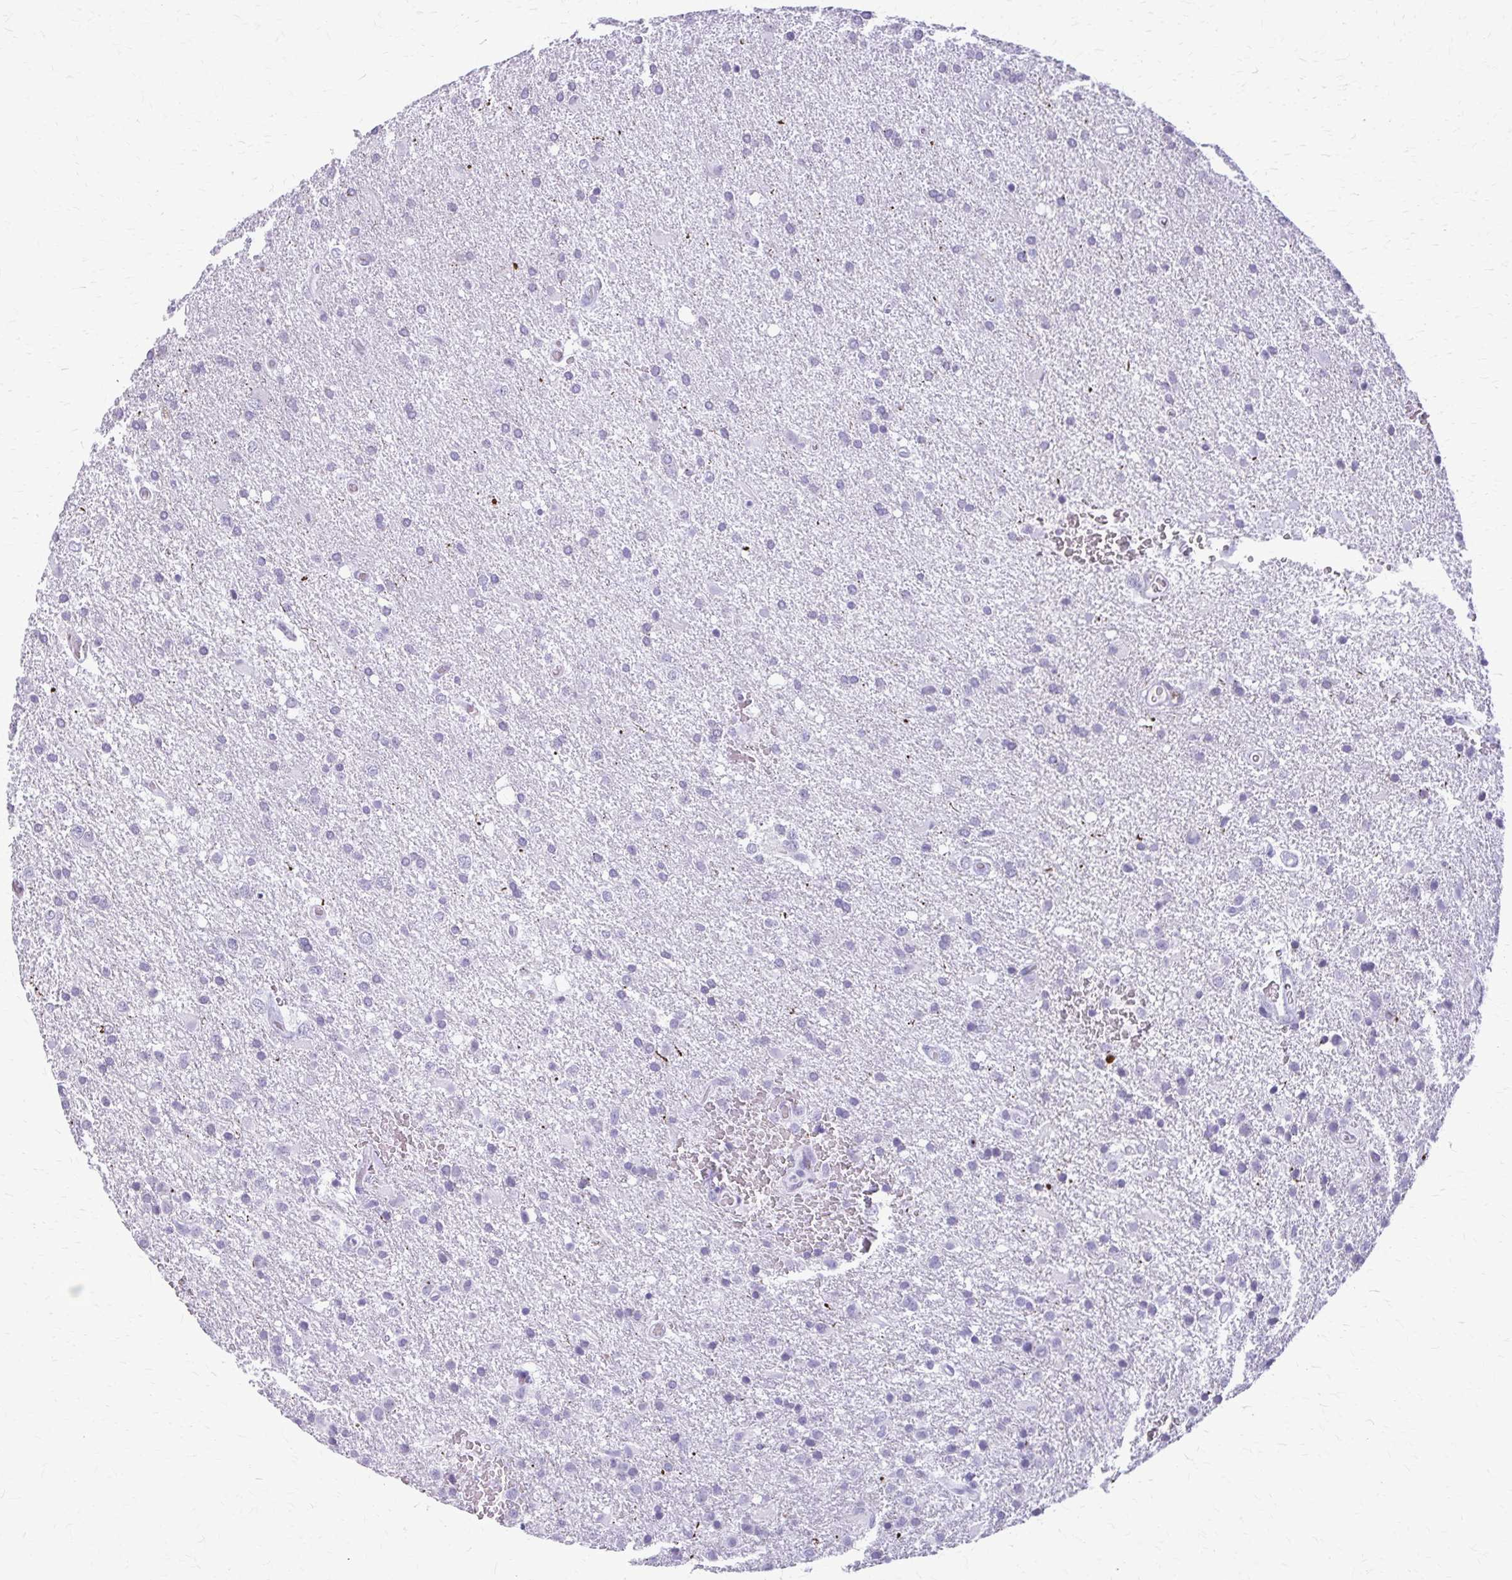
{"staining": {"intensity": "negative", "quantity": "none", "location": "none"}, "tissue": "glioma", "cell_type": "Tumor cells", "image_type": "cancer", "snomed": [{"axis": "morphology", "description": "Glioma, malignant, High grade"}, {"axis": "topography", "description": "Brain"}], "caption": "This is an IHC histopathology image of glioma. There is no expression in tumor cells.", "gene": "KRT5", "patient": {"sex": "male", "age": 68}}